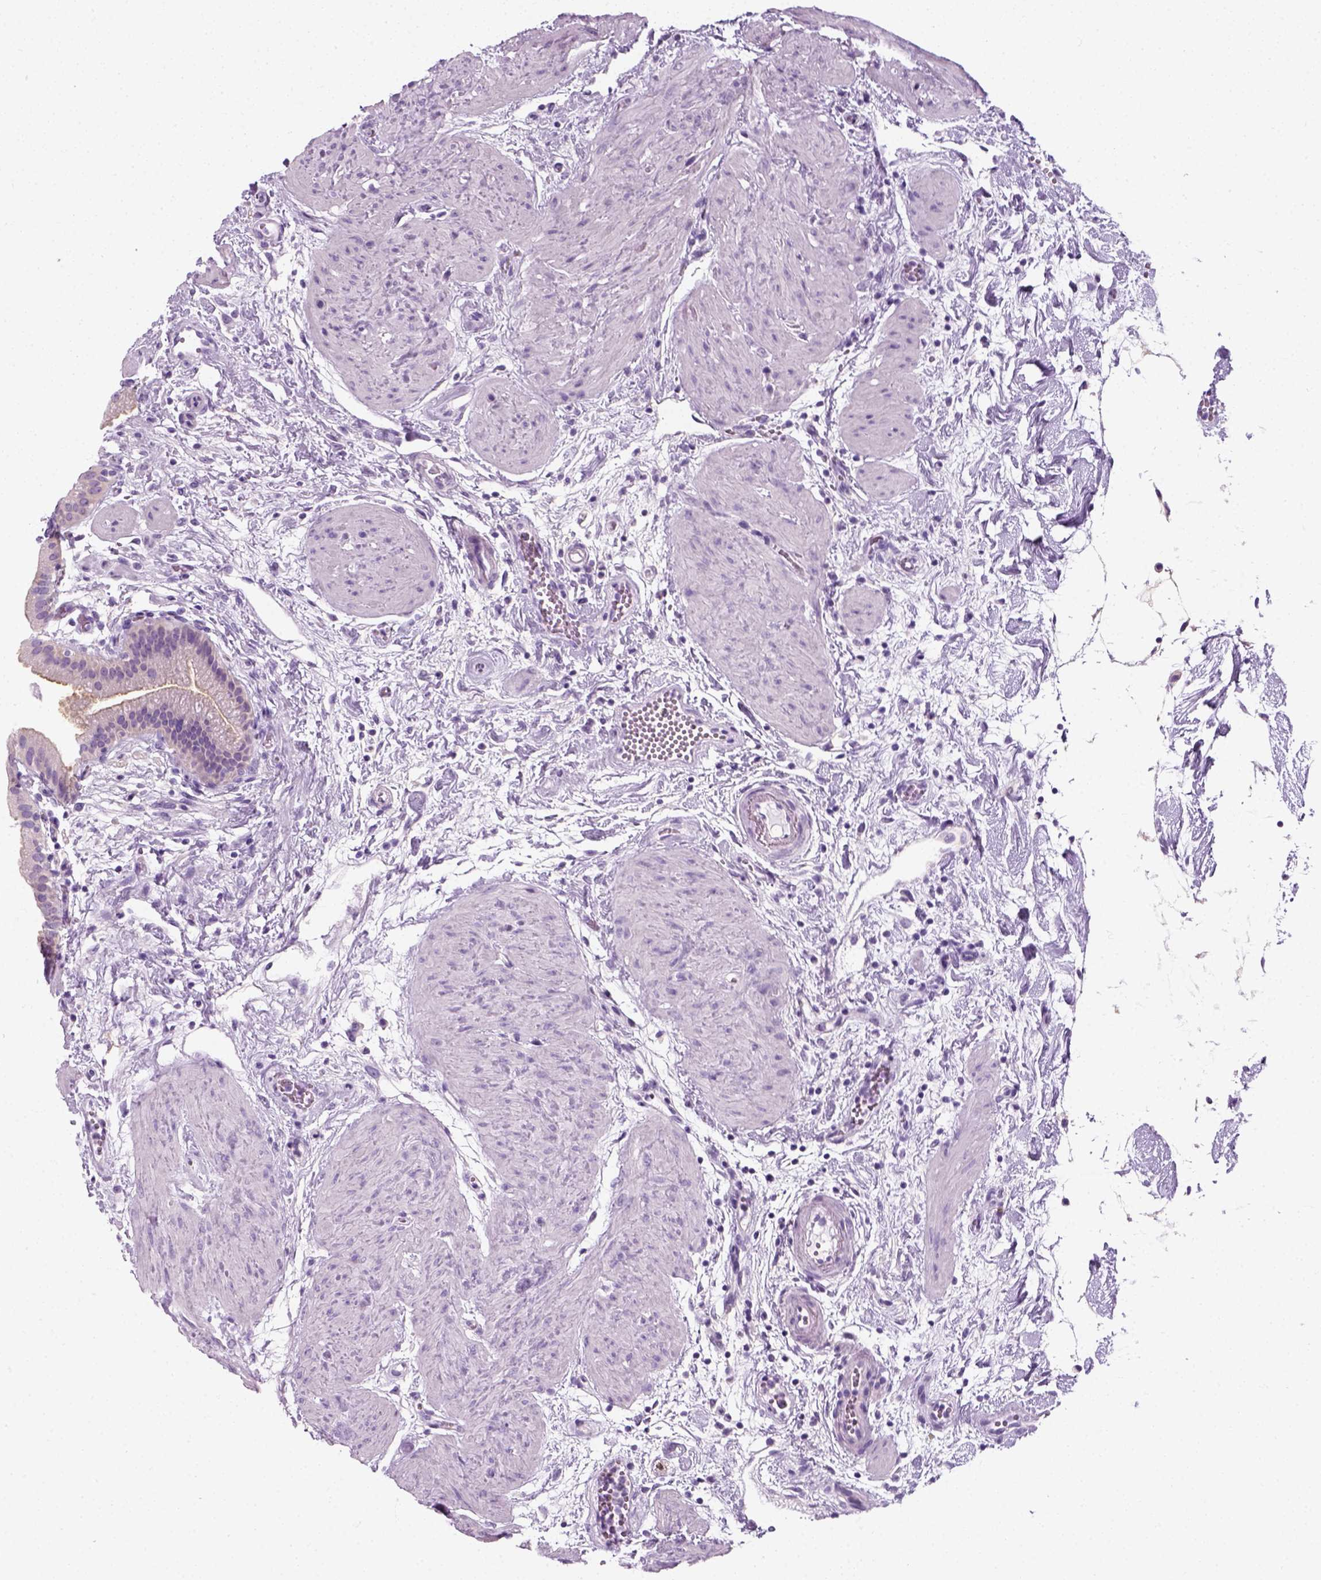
{"staining": {"intensity": "negative", "quantity": "none", "location": "none"}, "tissue": "gallbladder", "cell_type": "Glandular cells", "image_type": "normal", "snomed": [{"axis": "morphology", "description": "Normal tissue, NOS"}, {"axis": "topography", "description": "Gallbladder"}], "caption": "DAB immunohistochemical staining of unremarkable gallbladder displays no significant expression in glandular cells. Brightfield microscopy of immunohistochemistry (IHC) stained with DAB (3,3'-diaminobenzidine) (brown) and hematoxylin (blue), captured at high magnification.", "gene": "SLC12A5", "patient": {"sex": "female", "age": 65}}